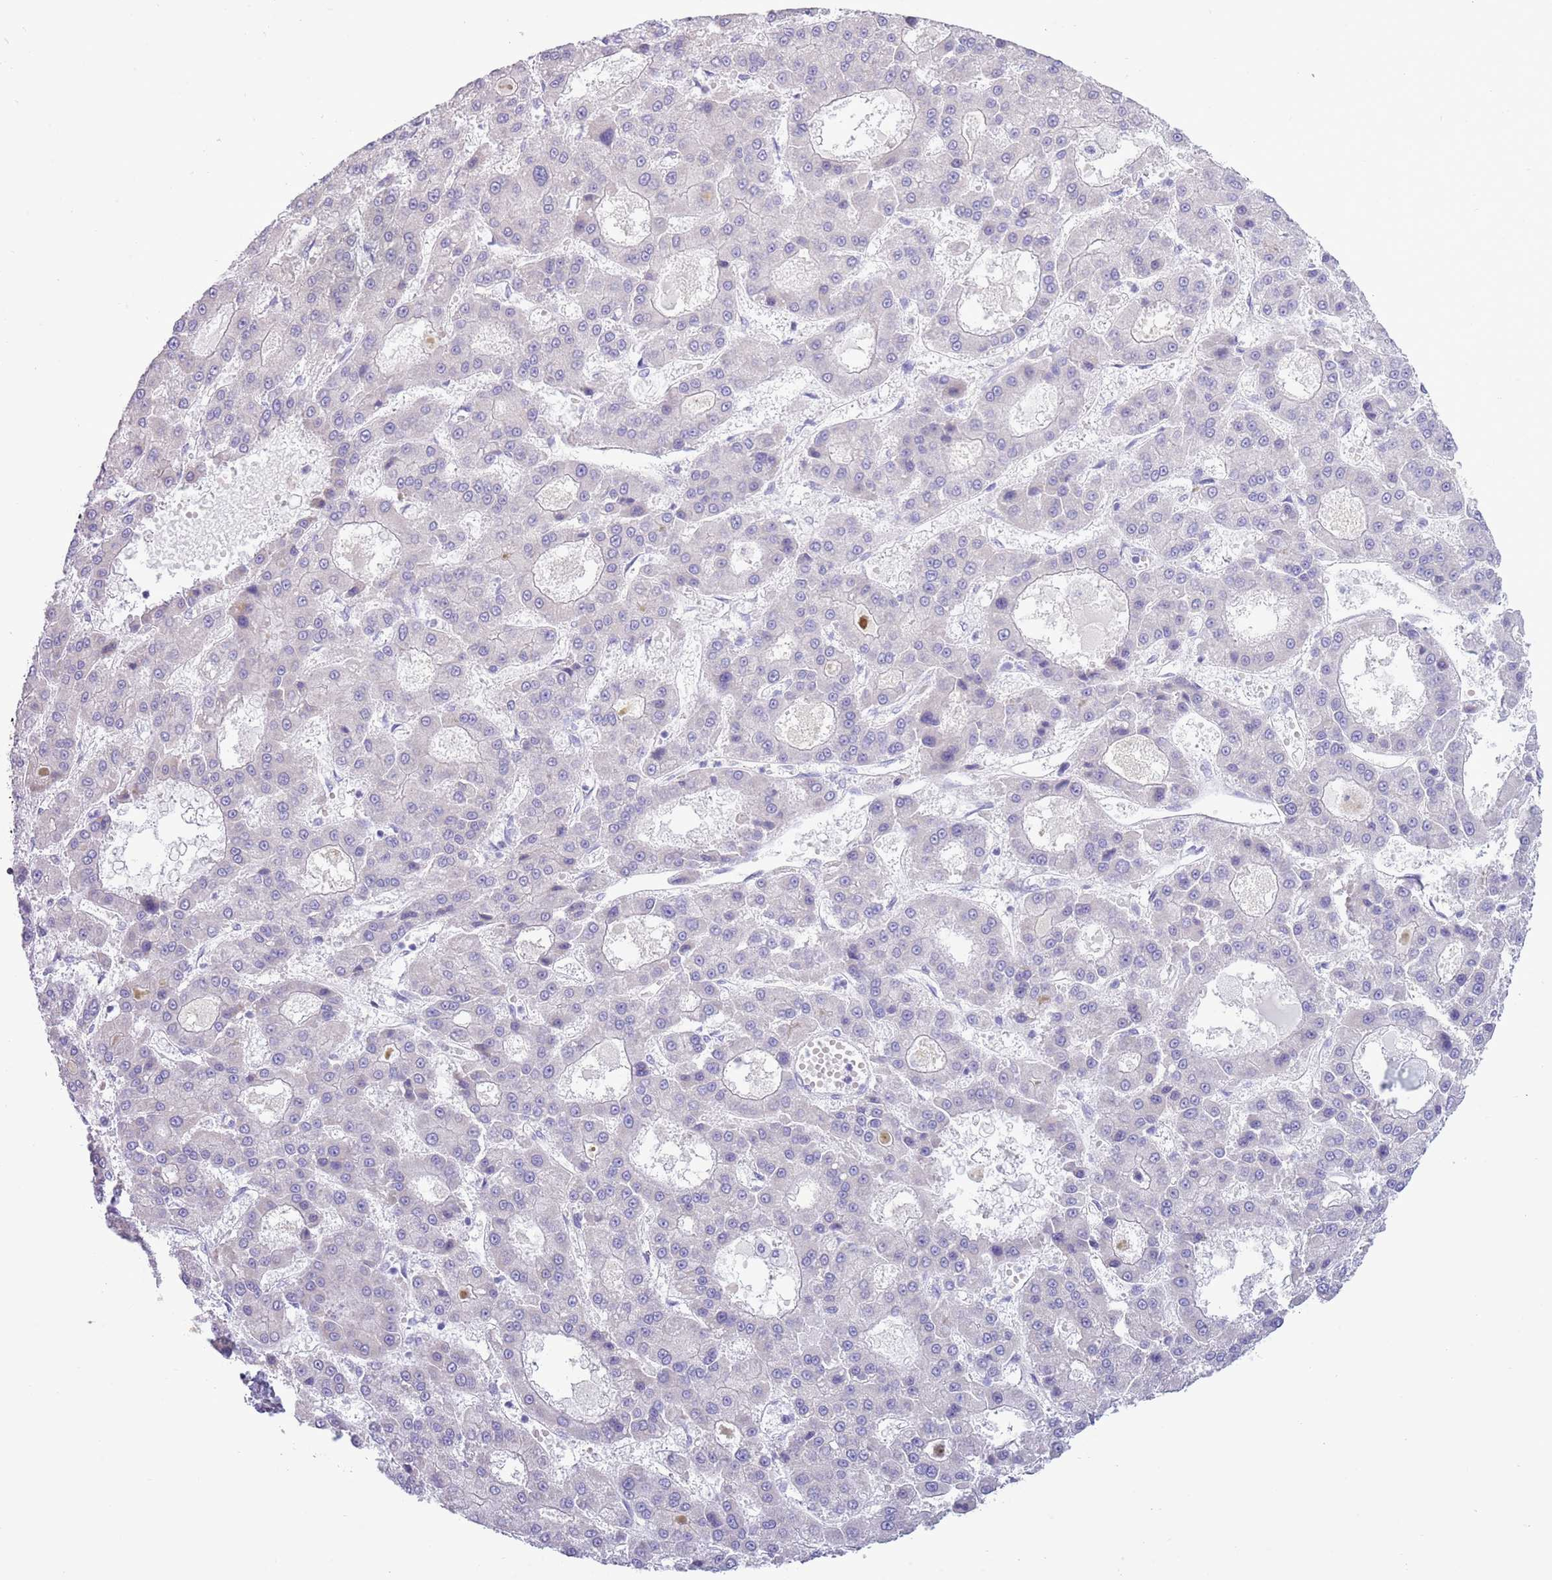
{"staining": {"intensity": "negative", "quantity": "none", "location": "none"}, "tissue": "liver cancer", "cell_type": "Tumor cells", "image_type": "cancer", "snomed": [{"axis": "morphology", "description": "Carcinoma, Hepatocellular, NOS"}, {"axis": "topography", "description": "Liver"}], "caption": "Liver cancer (hepatocellular carcinoma) was stained to show a protein in brown. There is no significant positivity in tumor cells.", "gene": "MOCOS", "patient": {"sex": "male", "age": 70}}